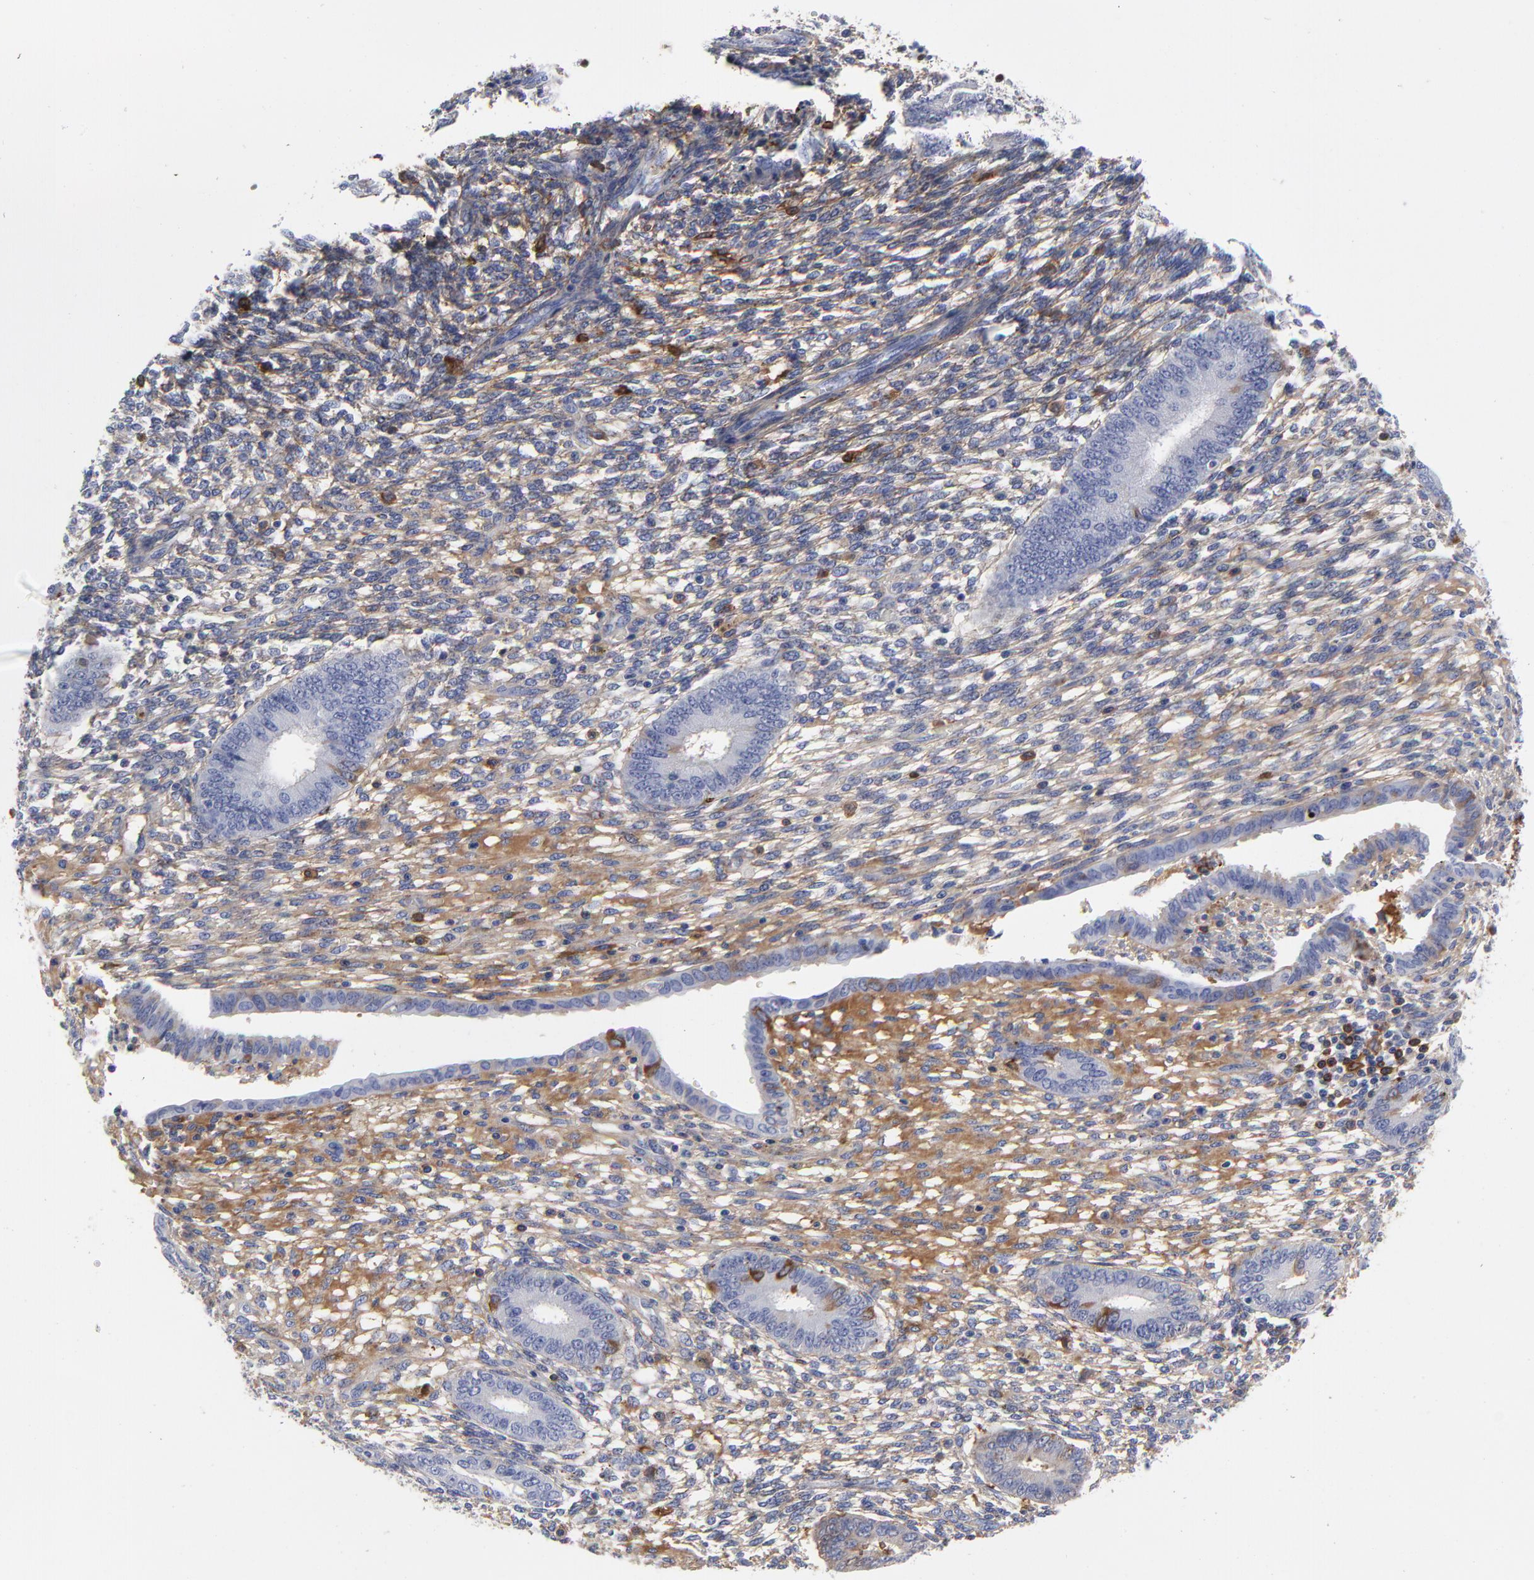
{"staining": {"intensity": "moderate", "quantity": "25%-75%", "location": "cytoplasmic/membranous,nuclear"}, "tissue": "endometrium", "cell_type": "Cells in endometrial stroma", "image_type": "normal", "snomed": [{"axis": "morphology", "description": "Normal tissue, NOS"}, {"axis": "topography", "description": "Endometrium"}], "caption": "High-power microscopy captured an immunohistochemistry (IHC) photomicrograph of benign endometrium, revealing moderate cytoplasmic/membranous,nuclear positivity in about 25%-75% of cells in endometrial stroma. (Stains: DAB (3,3'-diaminobenzidine) in brown, nuclei in blue, Microscopy: brightfield microscopy at high magnification).", "gene": "DCN", "patient": {"sex": "female", "age": 42}}